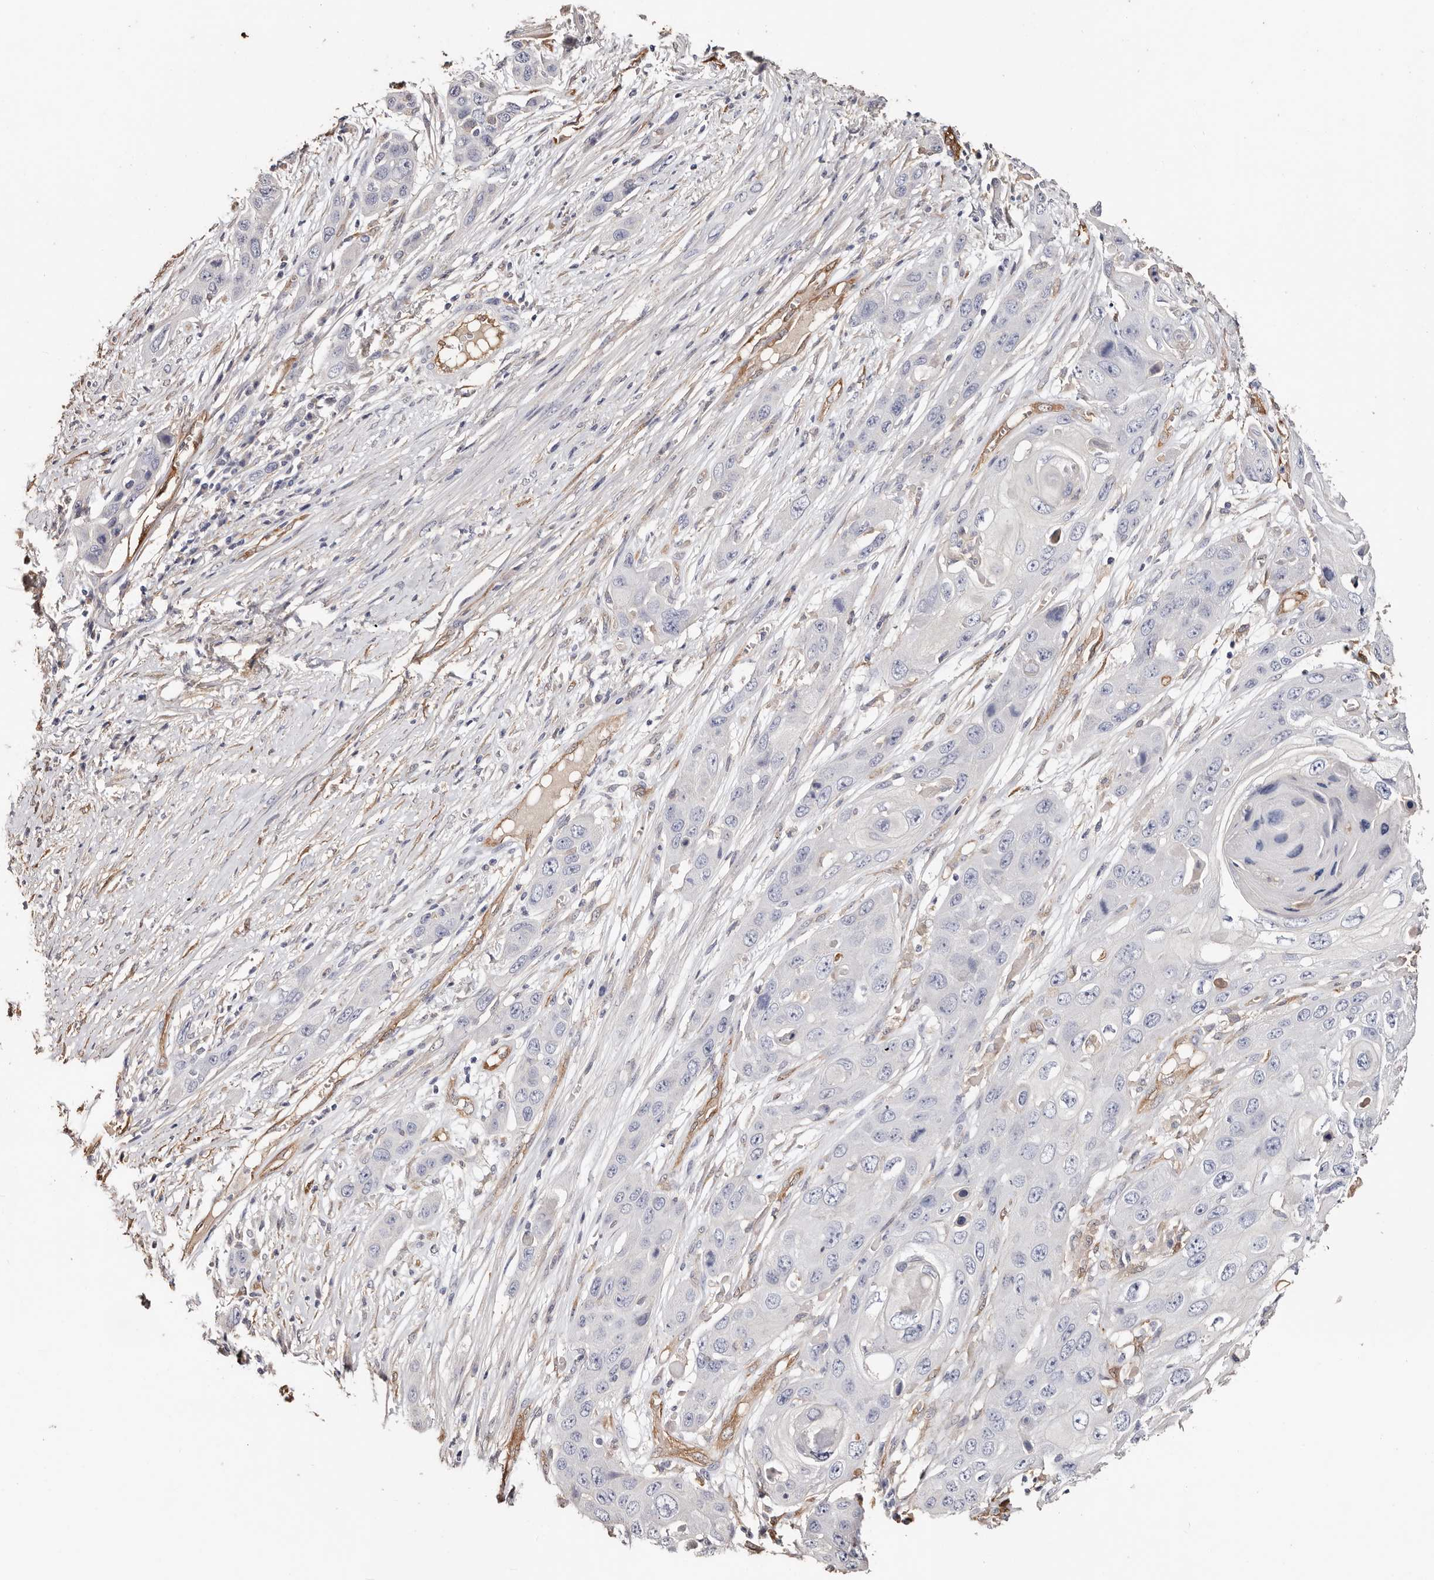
{"staining": {"intensity": "negative", "quantity": "none", "location": "none"}, "tissue": "skin cancer", "cell_type": "Tumor cells", "image_type": "cancer", "snomed": [{"axis": "morphology", "description": "Squamous cell carcinoma, NOS"}, {"axis": "topography", "description": "Skin"}], "caption": "There is no significant staining in tumor cells of squamous cell carcinoma (skin).", "gene": "TGM2", "patient": {"sex": "male", "age": 55}}